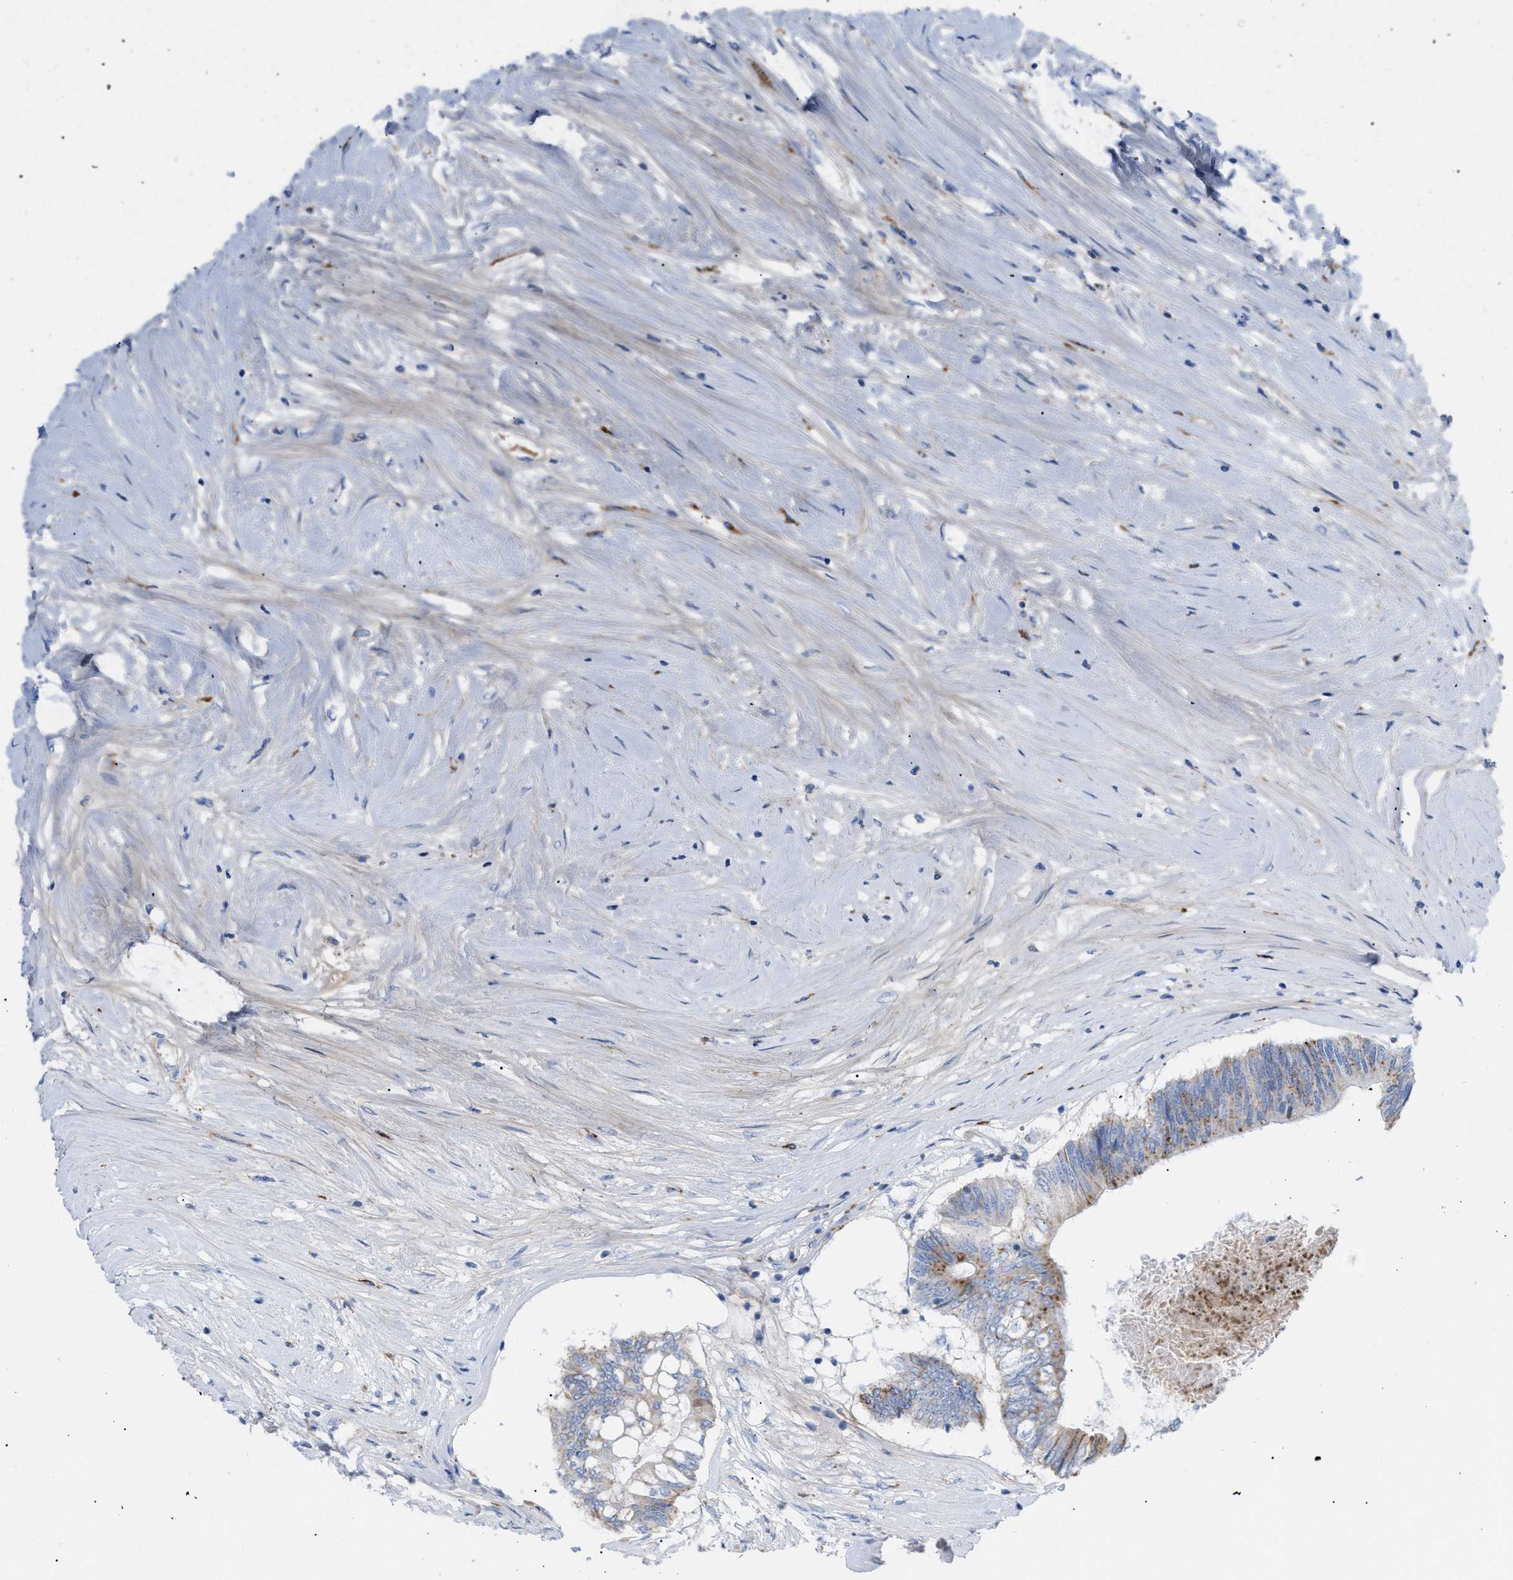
{"staining": {"intensity": "moderate", "quantity": "25%-75%", "location": "cytoplasmic/membranous"}, "tissue": "colorectal cancer", "cell_type": "Tumor cells", "image_type": "cancer", "snomed": [{"axis": "morphology", "description": "Adenocarcinoma, NOS"}, {"axis": "topography", "description": "Rectum"}], "caption": "Tumor cells demonstrate medium levels of moderate cytoplasmic/membranous expression in about 25%-75% of cells in adenocarcinoma (colorectal). The staining was performed using DAB (3,3'-diaminobenzidine) to visualize the protein expression in brown, while the nuclei were stained in blue with hematoxylin (Magnification: 20x).", "gene": "DRAM2", "patient": {"sex": "male", "age": 63}}